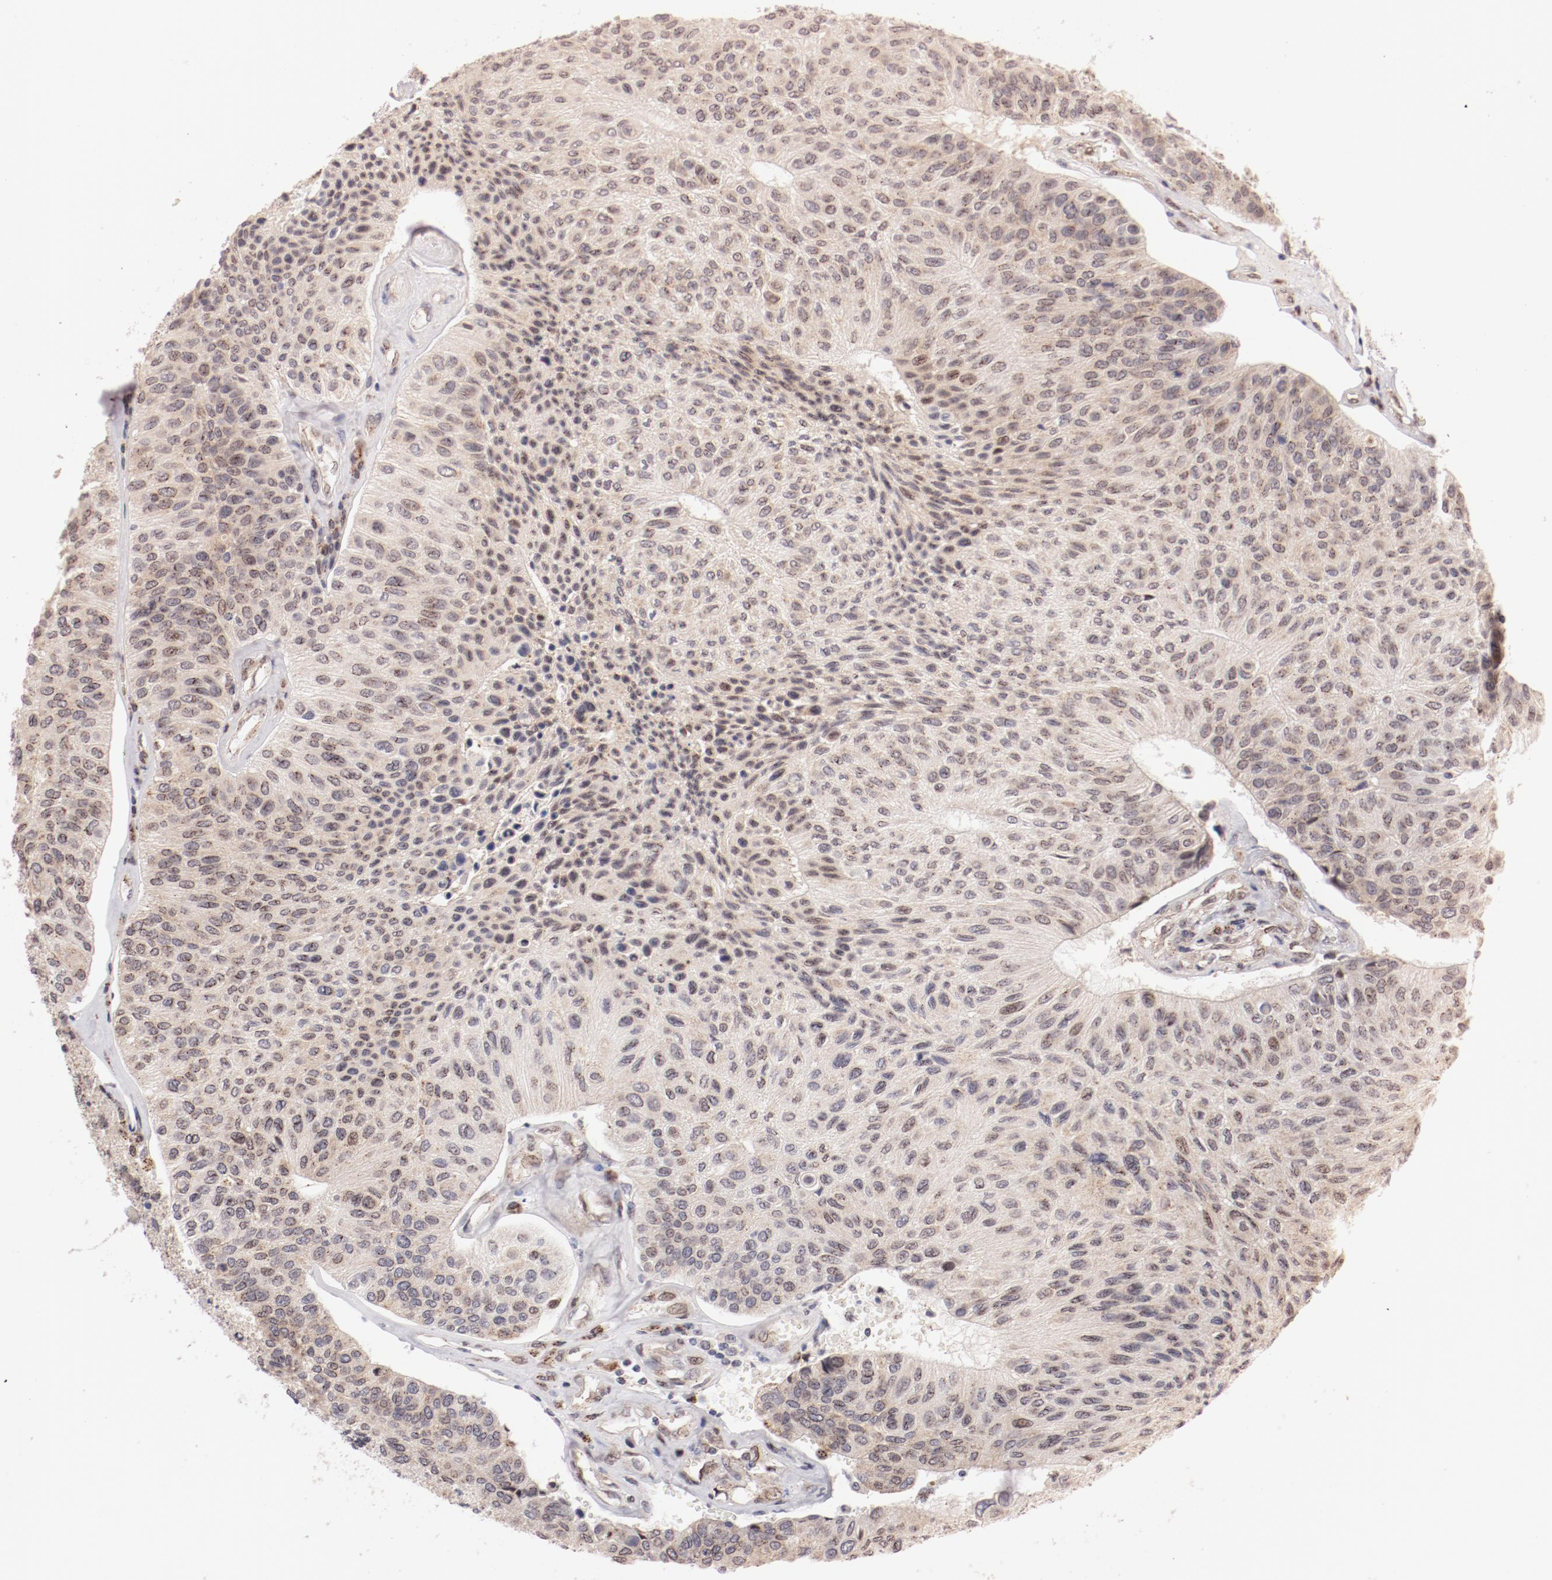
{"staining": {"intensity": "weak", "quantity": "<25%", "location": "cytoplasmic/membranous,nuclear"}, "tissue": "urothelial cancer", "cell_type": "Tumor cells", "image_type": "cancer", "snomed": [{"axis": "morphology", "description": "Urothelial carcinoma, High grade"}, {"axis": "topography", "description": "Urinary bladder"}], "caption": "Protein analysis of urothelial carcinoma (high-grade) displays no significant positivity in tumor cells.", "gene": "RPL12", "patient": {"sex": "male", "age": 66}}